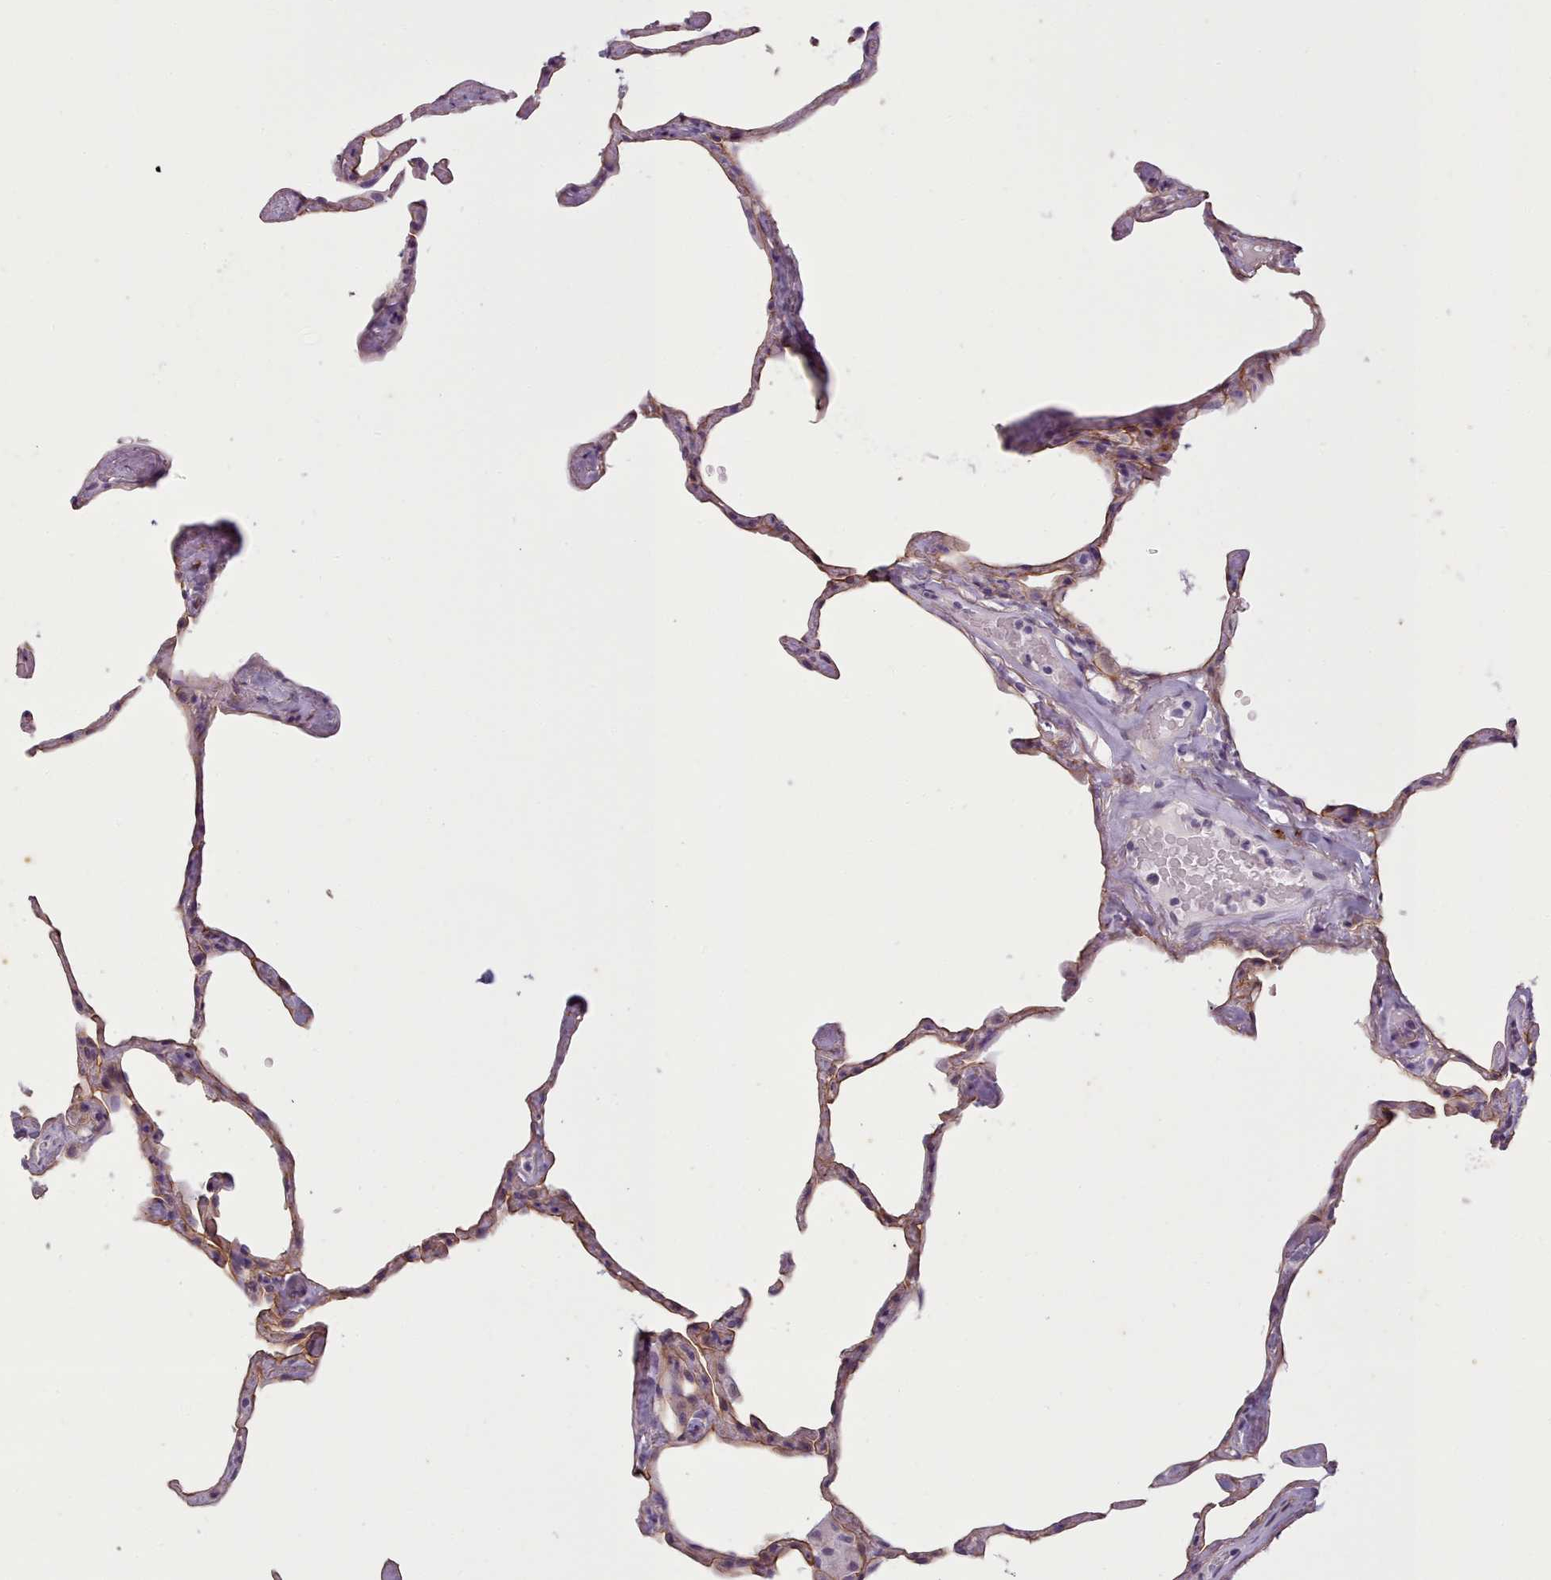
{"staining": {"intensity": "weak", "quantity": "<25%", "location": "cytoplasmic/membranous"}, "tissue": "lung", "cell_type": "Alveolar cells", "image_type": "normal", "snomed": [{"axis": "morphology", "description": "Normal tissue, NOS"}, {"axis": "topography", "description": "Lung"}], "caption": "An image of human lung is negative for staining in alveolar cells.", "gene": "PLD4", "patient": {"sex": "male", "age": 65}}